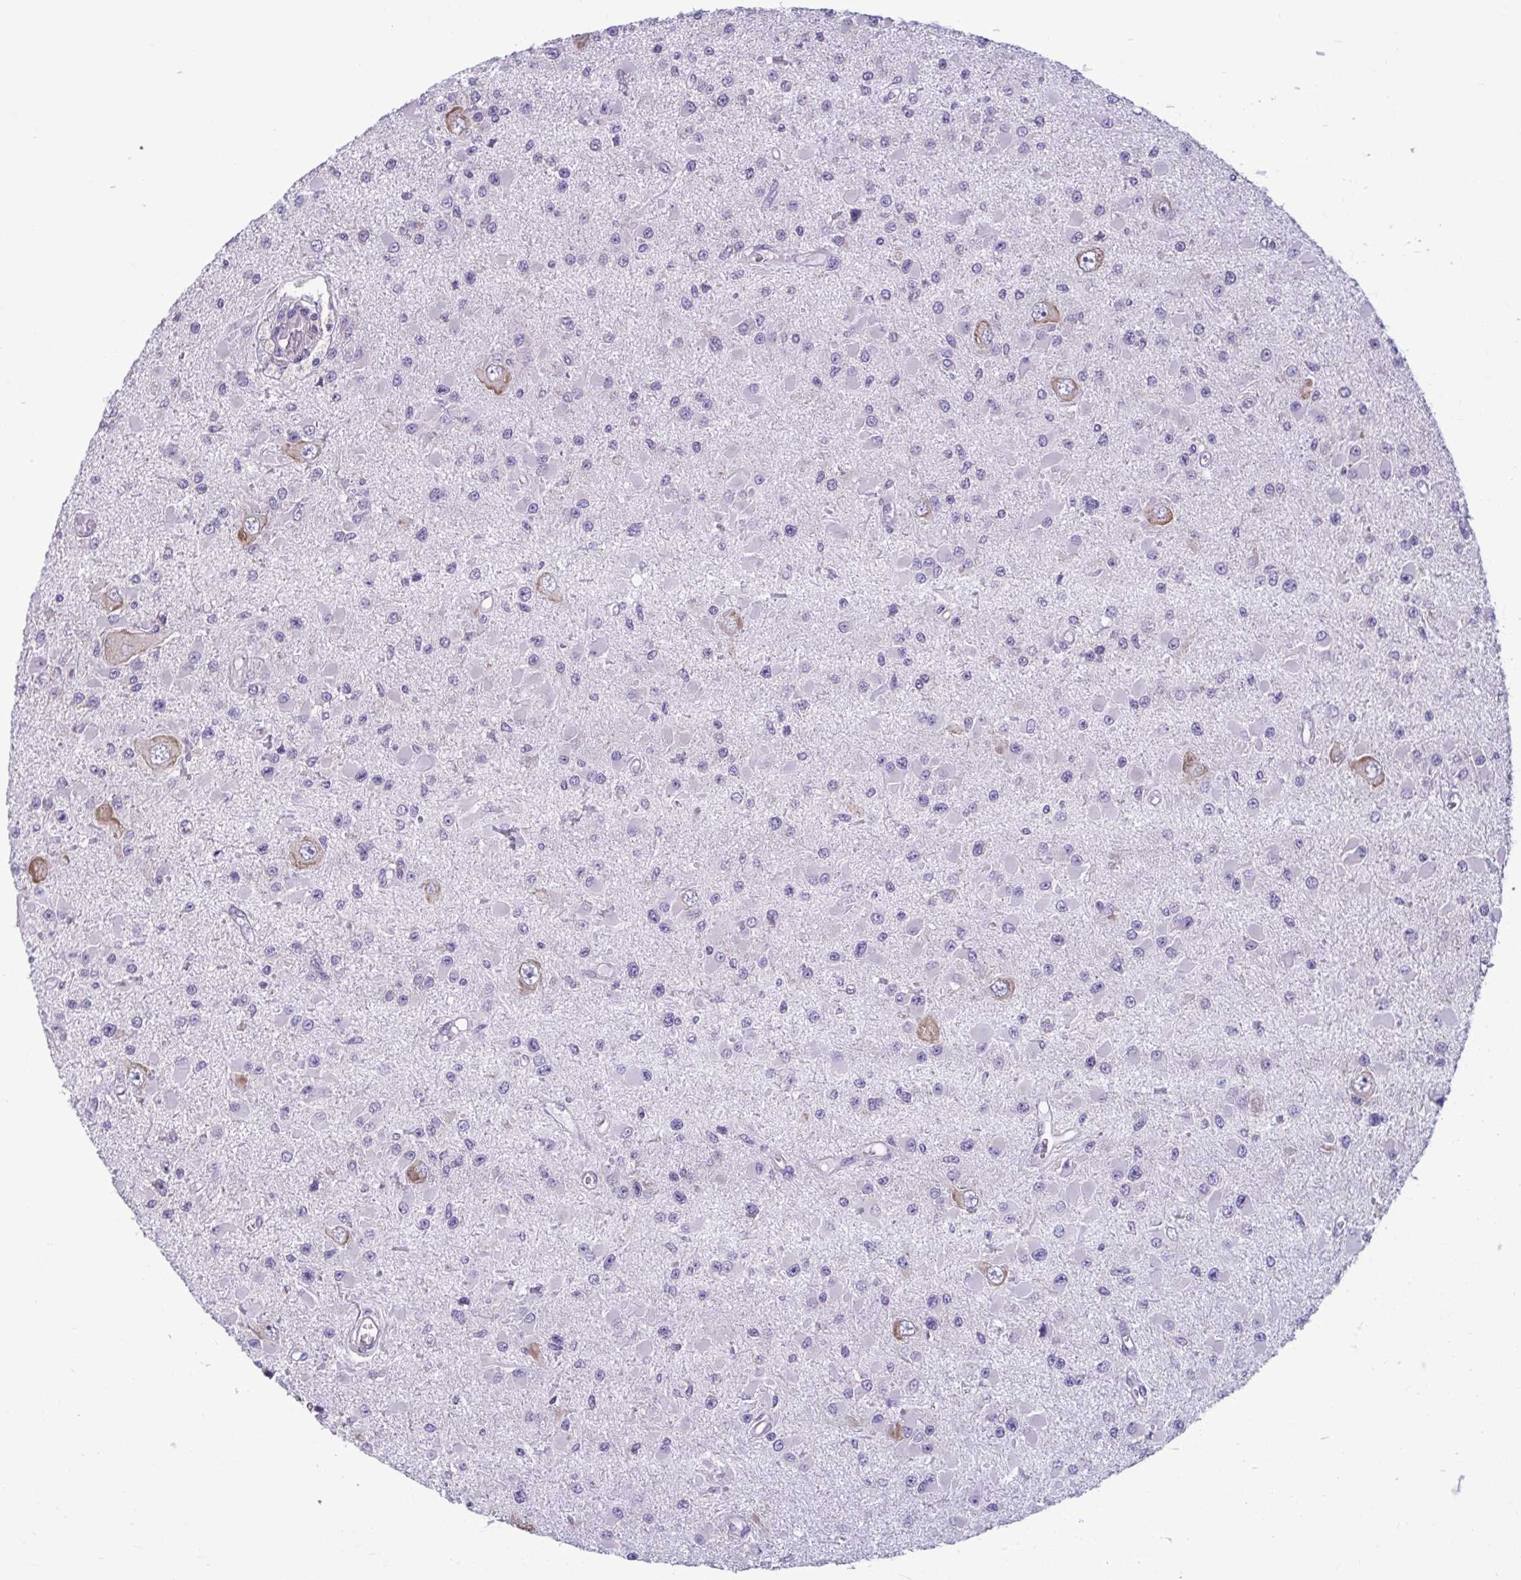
{"staining": {"intensity": "negative", "quantity": "none", "location": "none"}, "tissue": "glioma", "cell_type": "Tumor cells", "image_type": "cancer", "snomed": [{"axis": "morphology", "description": "Glioma, malignant, High grade"}, {"axis": "topography", "description": "Brain"}], "caption": "Tumor cells are negative for protein expression in human glioma.", "gene": "RPS16", "patient": {"sex": "male", "age": 54}}